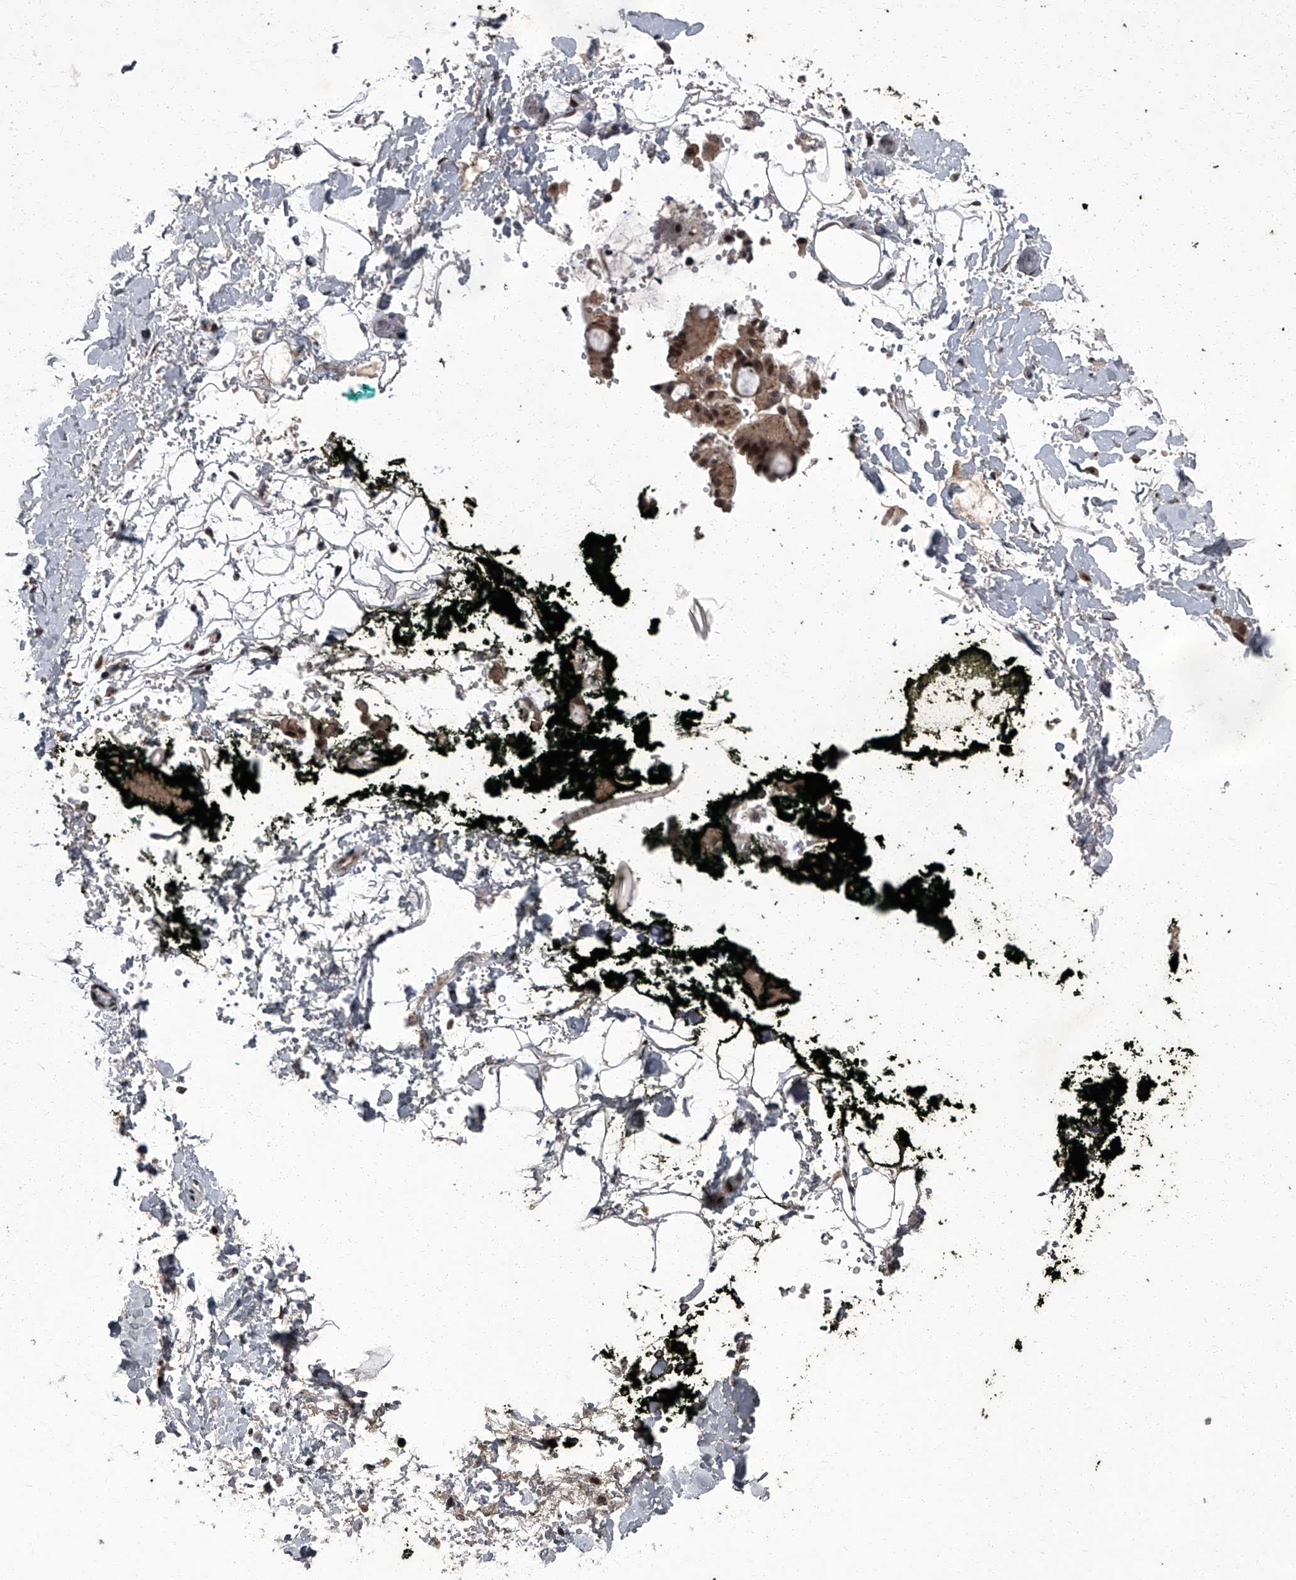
{"staining": {"intensity": "weak", "quantity": "25%-75%", "location": "cytoplasmic/membranous"}, "tissue": "adipose tissue", "cell_type": "Adipocytes", "image_type": "normal", "snomed": [{"axis": "morphology", "description": "Normal tissue, NOS"}, {"axis": "morphology", "description": "Adenocarcinoma, NOS"}, {"axis": "topography", "description": "Pancreas"}, {"axis": "topography", "description": "Peripheral nerve tissue"}], "caption": "An image of adipose tissue stained for a protein displays weak cytoplasmic/membranous brown staining in adipocytes.", "gene": "ZNF518B", "patient": {"sex": "male", "age": 59}}